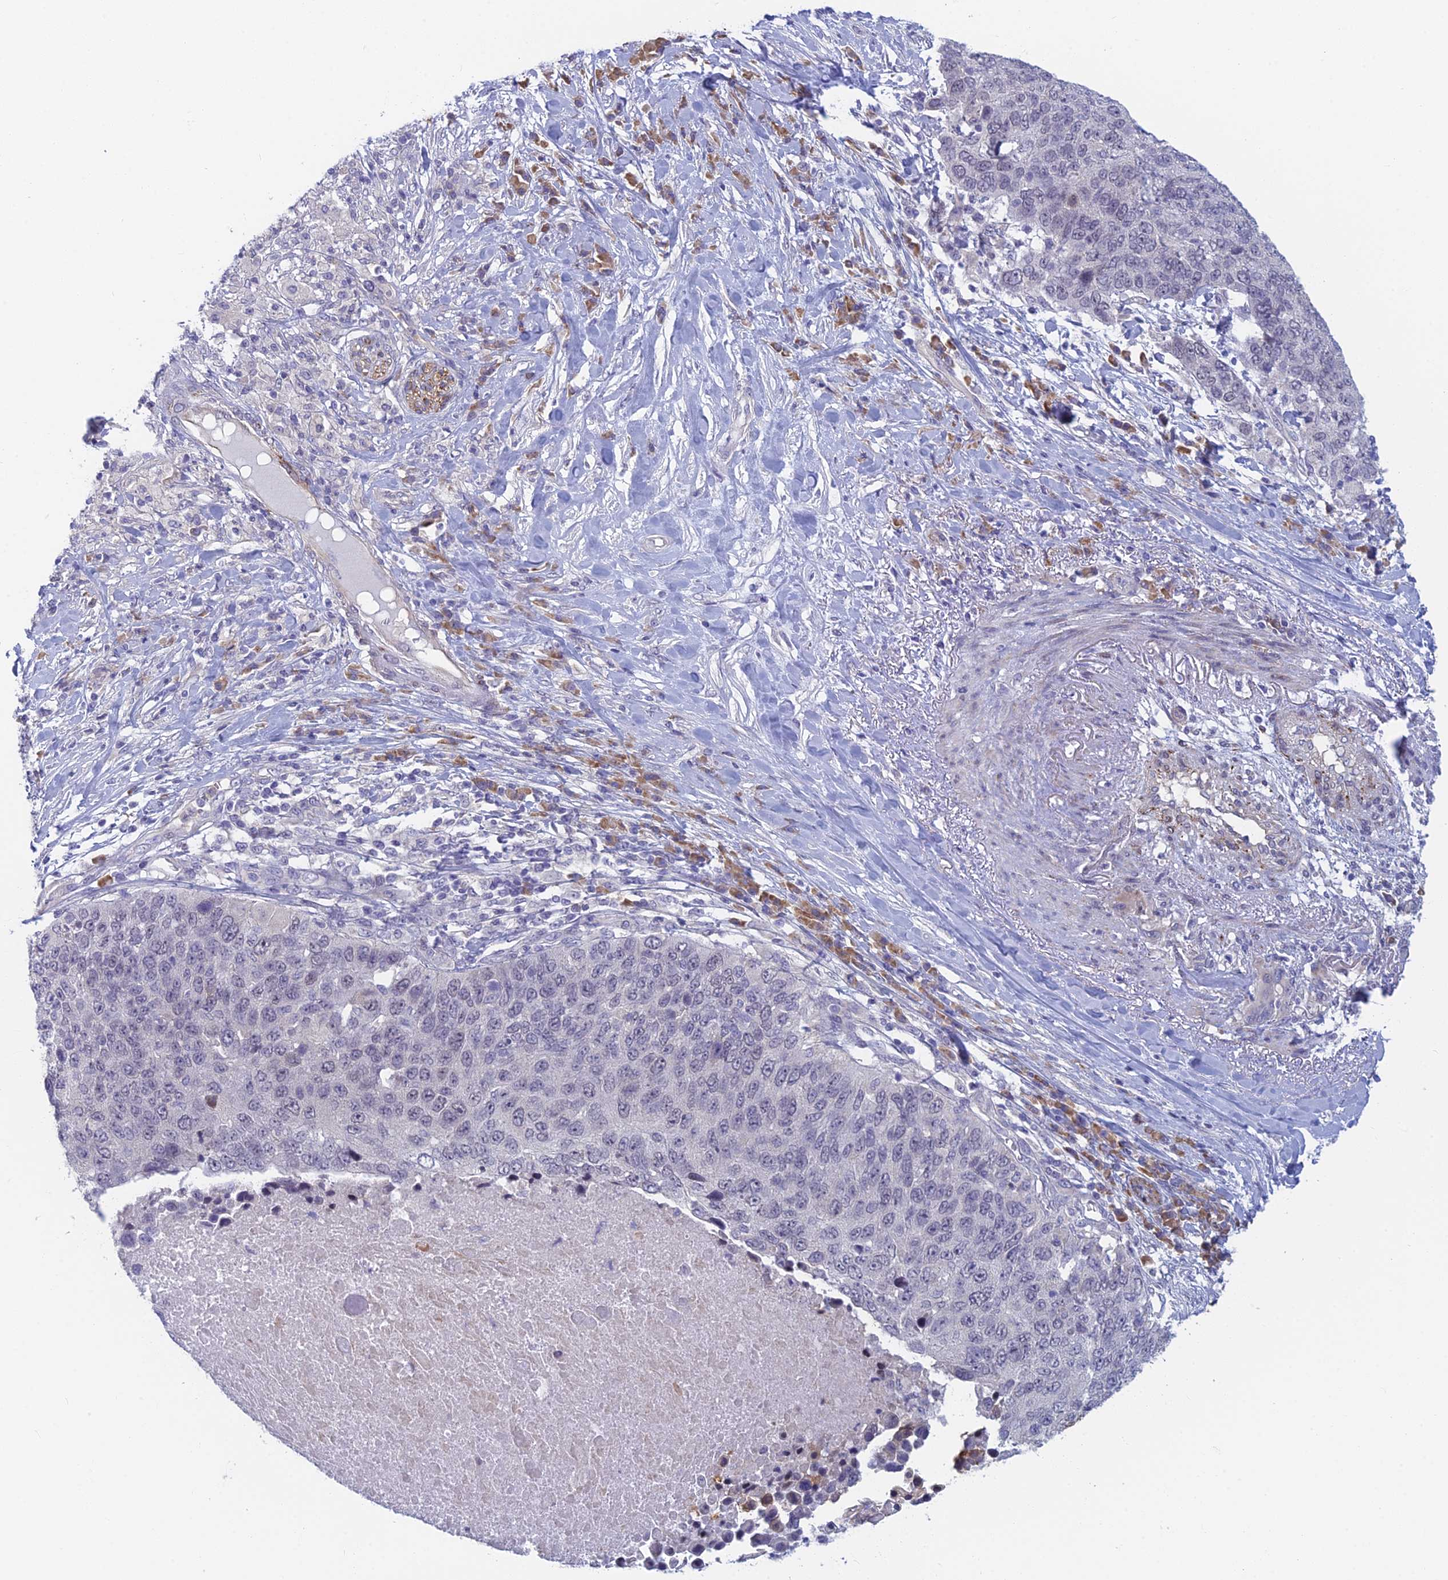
{"staining": {"intensity": "negative", "quantity": "none", "location": "none"}, "tissue": "lung cancer", "cell_type": "Tumor cells", "image_type": "cancer", "snomed": [{"axis": "morphology", "description": "Normal tissue, NOS"}, {"axis": "morphology", "description": "Squamous cell carcinoma, NOS"}, {"axis": "topography", "description": "Lymph node"}, {"axis": "topography", "description": "Lung"}], "caption": "Protein analysis of lung cancer shows no significant staining in tumor cells.", "gene": "PPP1R26", "patient": {"sex": "male", "age": 66}}